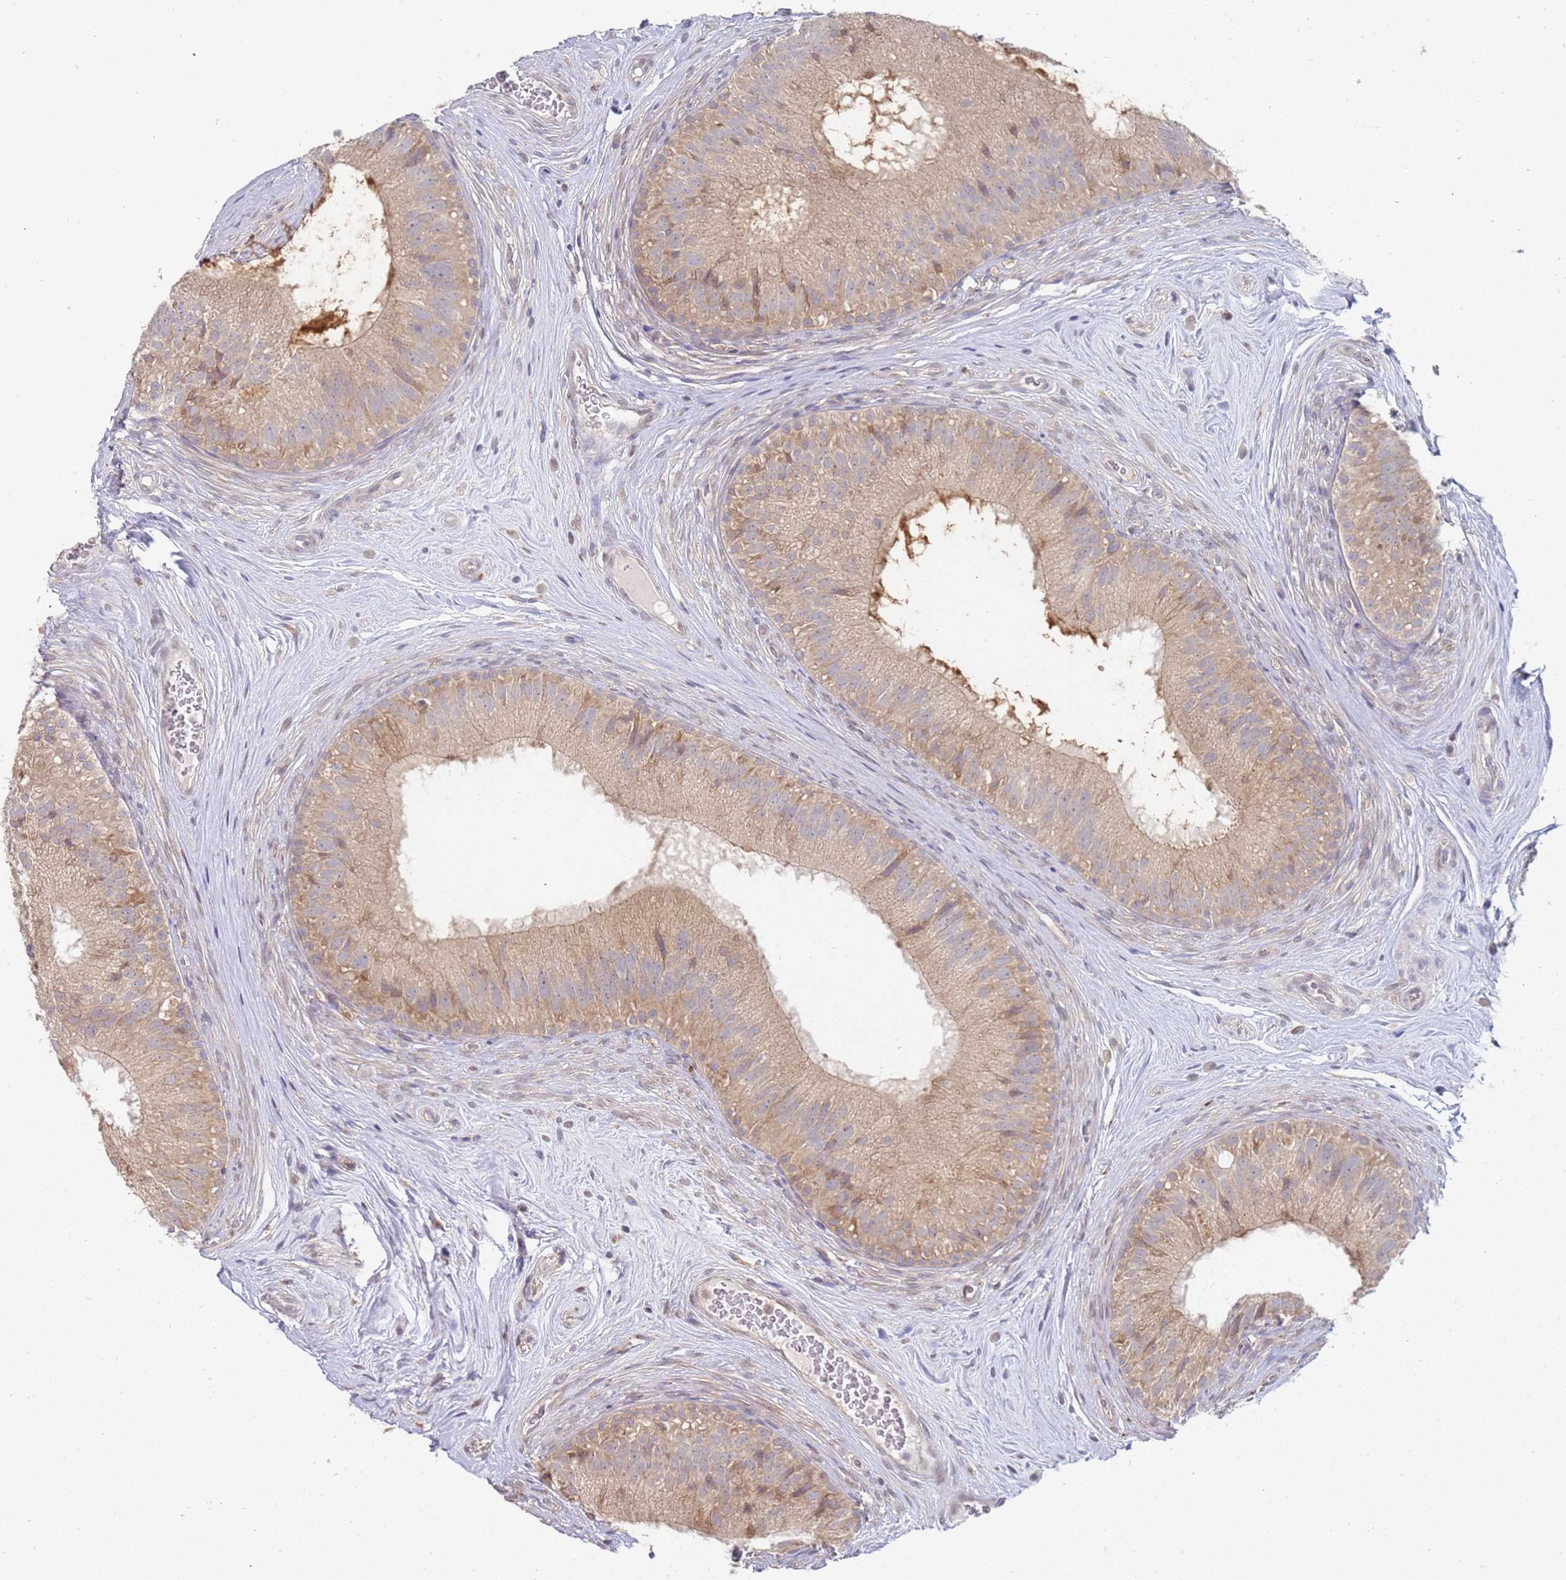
{"staining": {"intensity": "moderate", "quantity": ">75%", "location": "cytoplasmic/membranous"}, "tissue": "epididymis", "cell_type": "Glandular cells", "image_type": "normal", "snomed": [{"axis": "morphology", "description": "Normal tissue, NOS"}, {"axis": "topography", "description": "Epididymis"}], "caption": "Immunohistochemical staining of normal epididymis shows moderate cytoplasmic/membranous protein expression in about >75% of glandular cells.", "gene": "VRK2", "patient": {"sex": "male", "age": 34}}